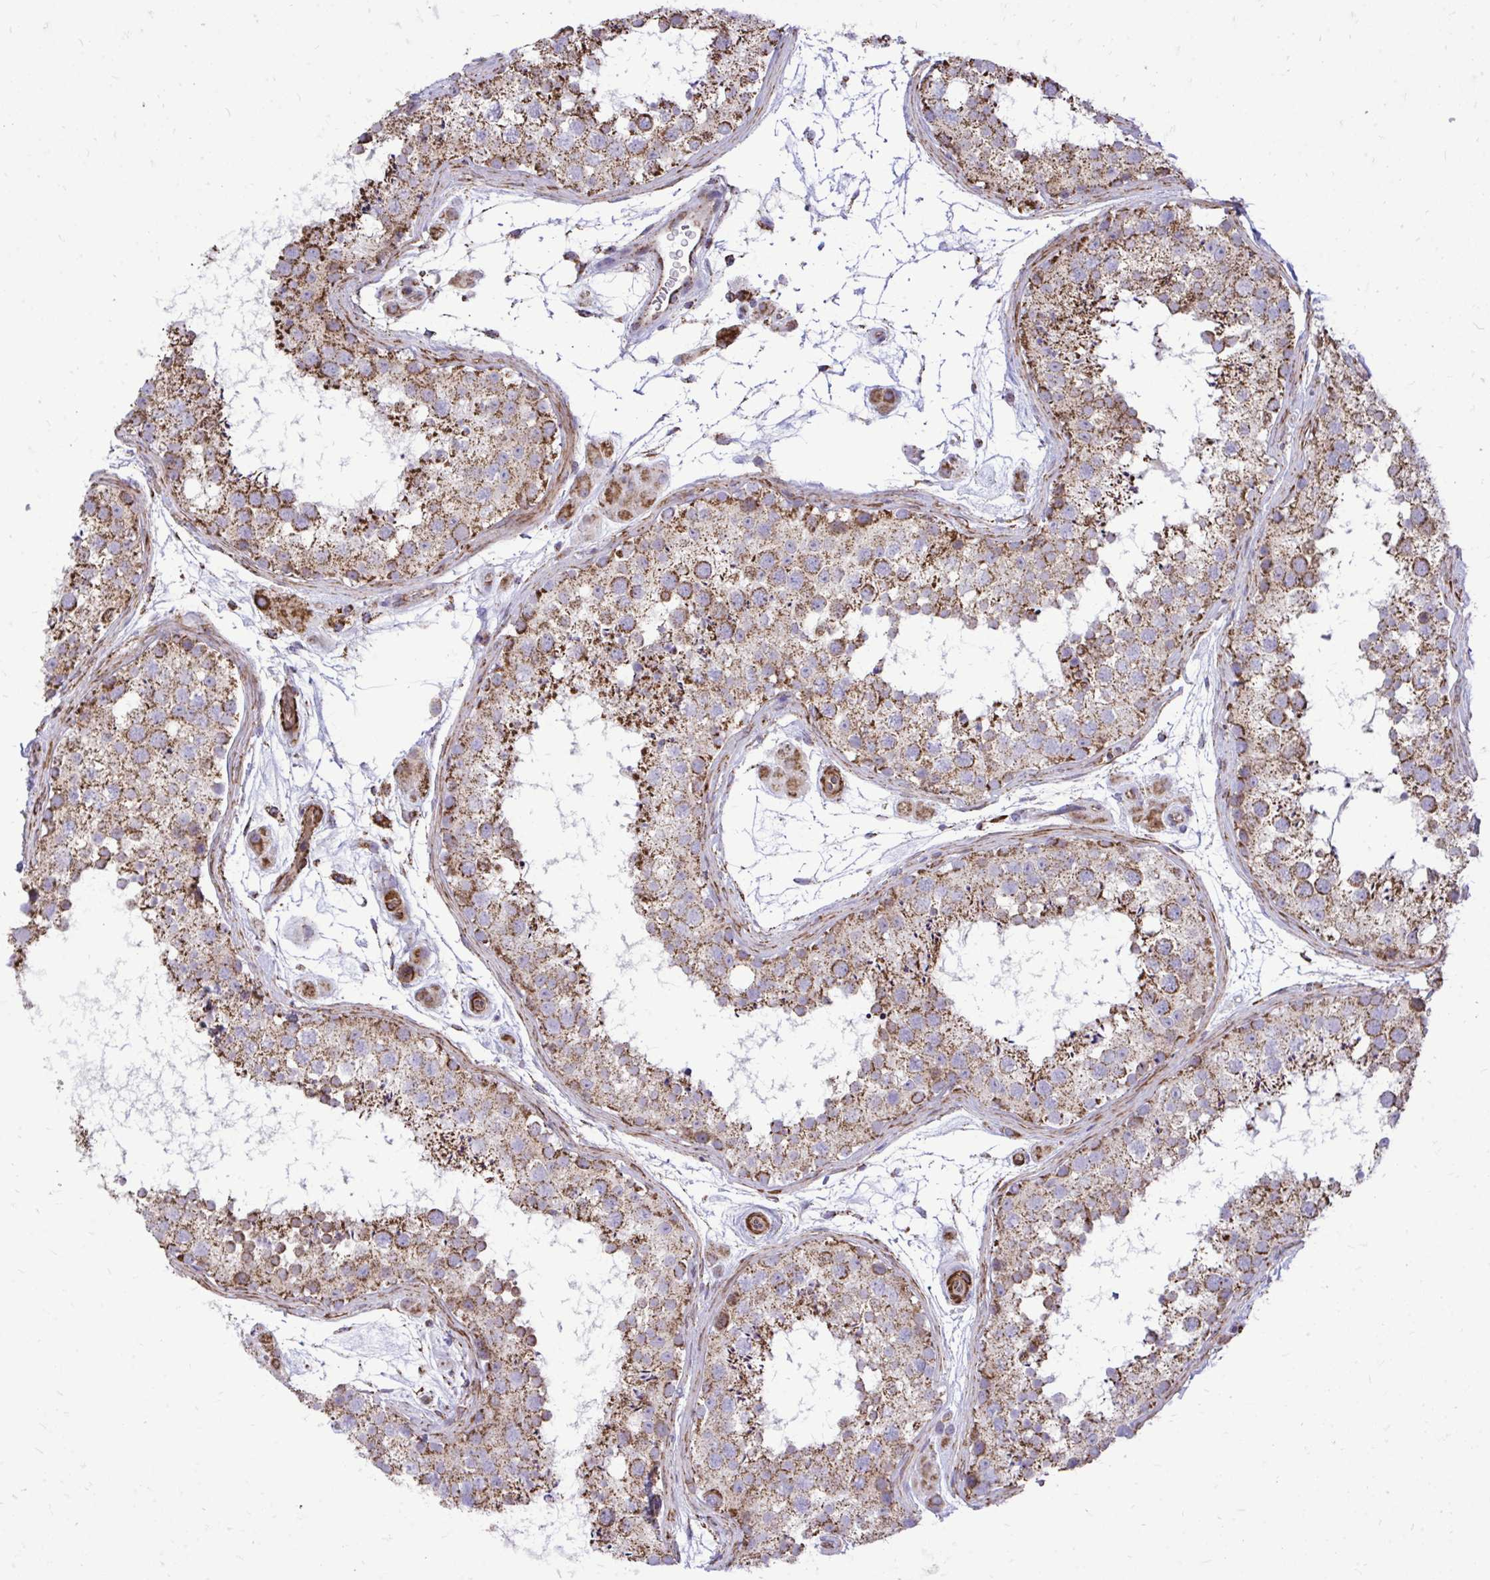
{"staining": {"intensity": "moderate", "quantity": ">75%", "location": "cytoplasmic/membranous"}, "tissue": "testis", "cell_type": "Cells in seminiferous ducts", "image_type": "normal", "snomed": [{"axis": "morphology", "description": "Normal tissue, NOS"}, {"axis": "topography", "description": "Testis"}], "caption": "Moderate cytoplasmic/membranous protein positivity is identified in approximately >75% of cells in seminiferous ducts in testis. The staining was performed using DAB, with brown indicating positive protein expression. Nuclei are stained blue with hematoxylin.", "gene": "UBE2C", "patient": {"sex": "male", "age": 41}}